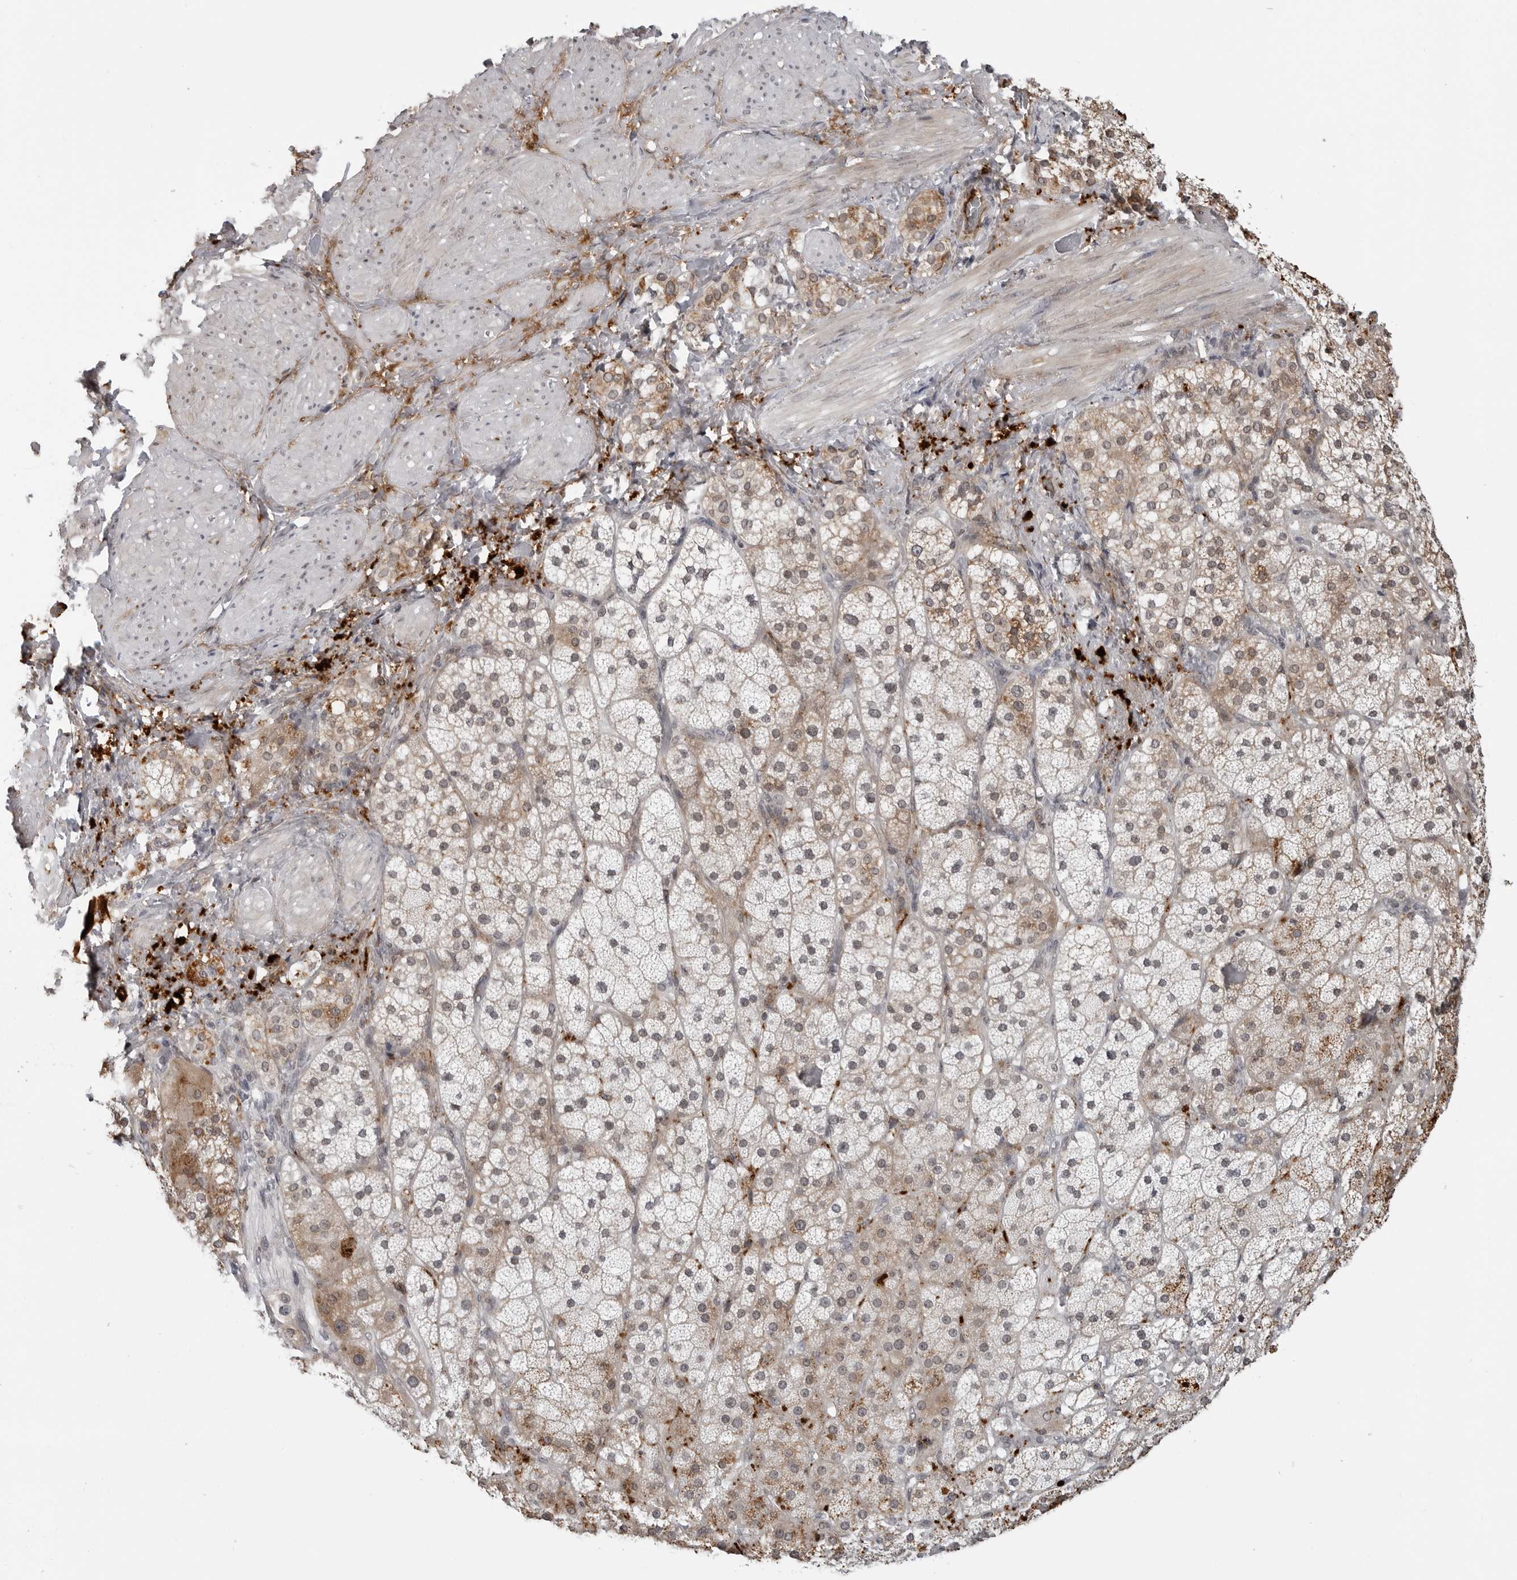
{"staining": {"intensity": "moderate", "quantity": "<25%", "location": "cytoplasmic/membranous"}, "tissue": "adrenal gland", "cell_type": "Glandular cells", "image_type": "normal", "snomed": [{"axis": "morphology", "description": "Normal tissue, NOS"}, {"axis": "topography", "description": "Adrenal gland"}], "caption": "Glandular cells reveal moderate cytoplasmic/membranous positivity in about <25% of cells in unremarkable adrenal gland.", "gene": "CXCR5", "patient": {"sex": "male", "age": 57}}